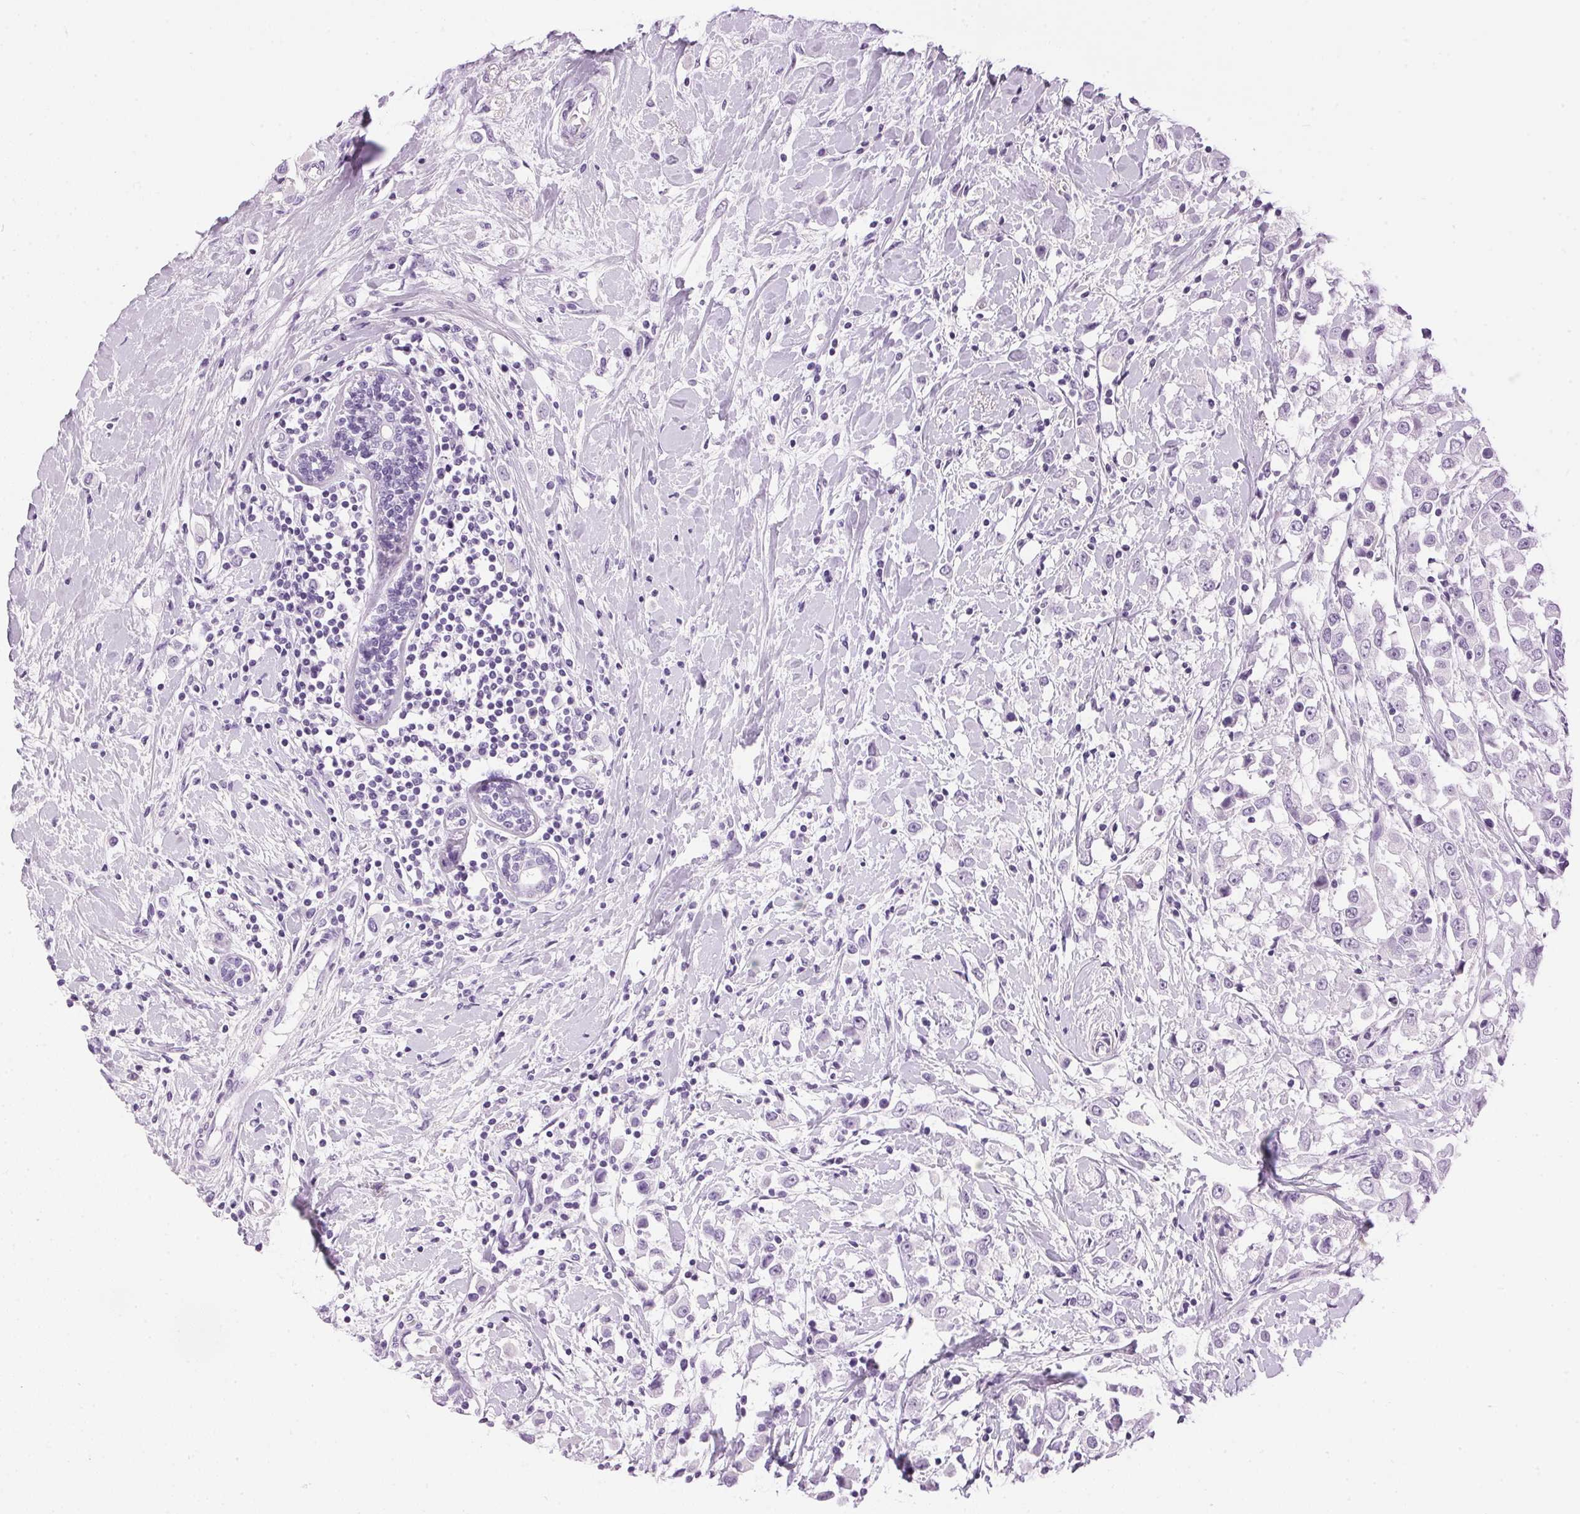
{"staining": {"intensity": "negative", "quantity": "none", "location": "none"}, "tissue": "breast cancer", "cell_type": "Tumor cells", "image_type": "cancer", "snomed": [{"axis": "morphology", "description": "Duct carcinoma"}, {"axis": "topography", "description": "Breast"}], "caption": "Tumor cells show no significant protein expression in breast infiltrating ductal carcinoma. (DAB IHC with hematoxylin counter stain).", "gene": "SP7", "patient": {"sex": "female", "age": 61}}